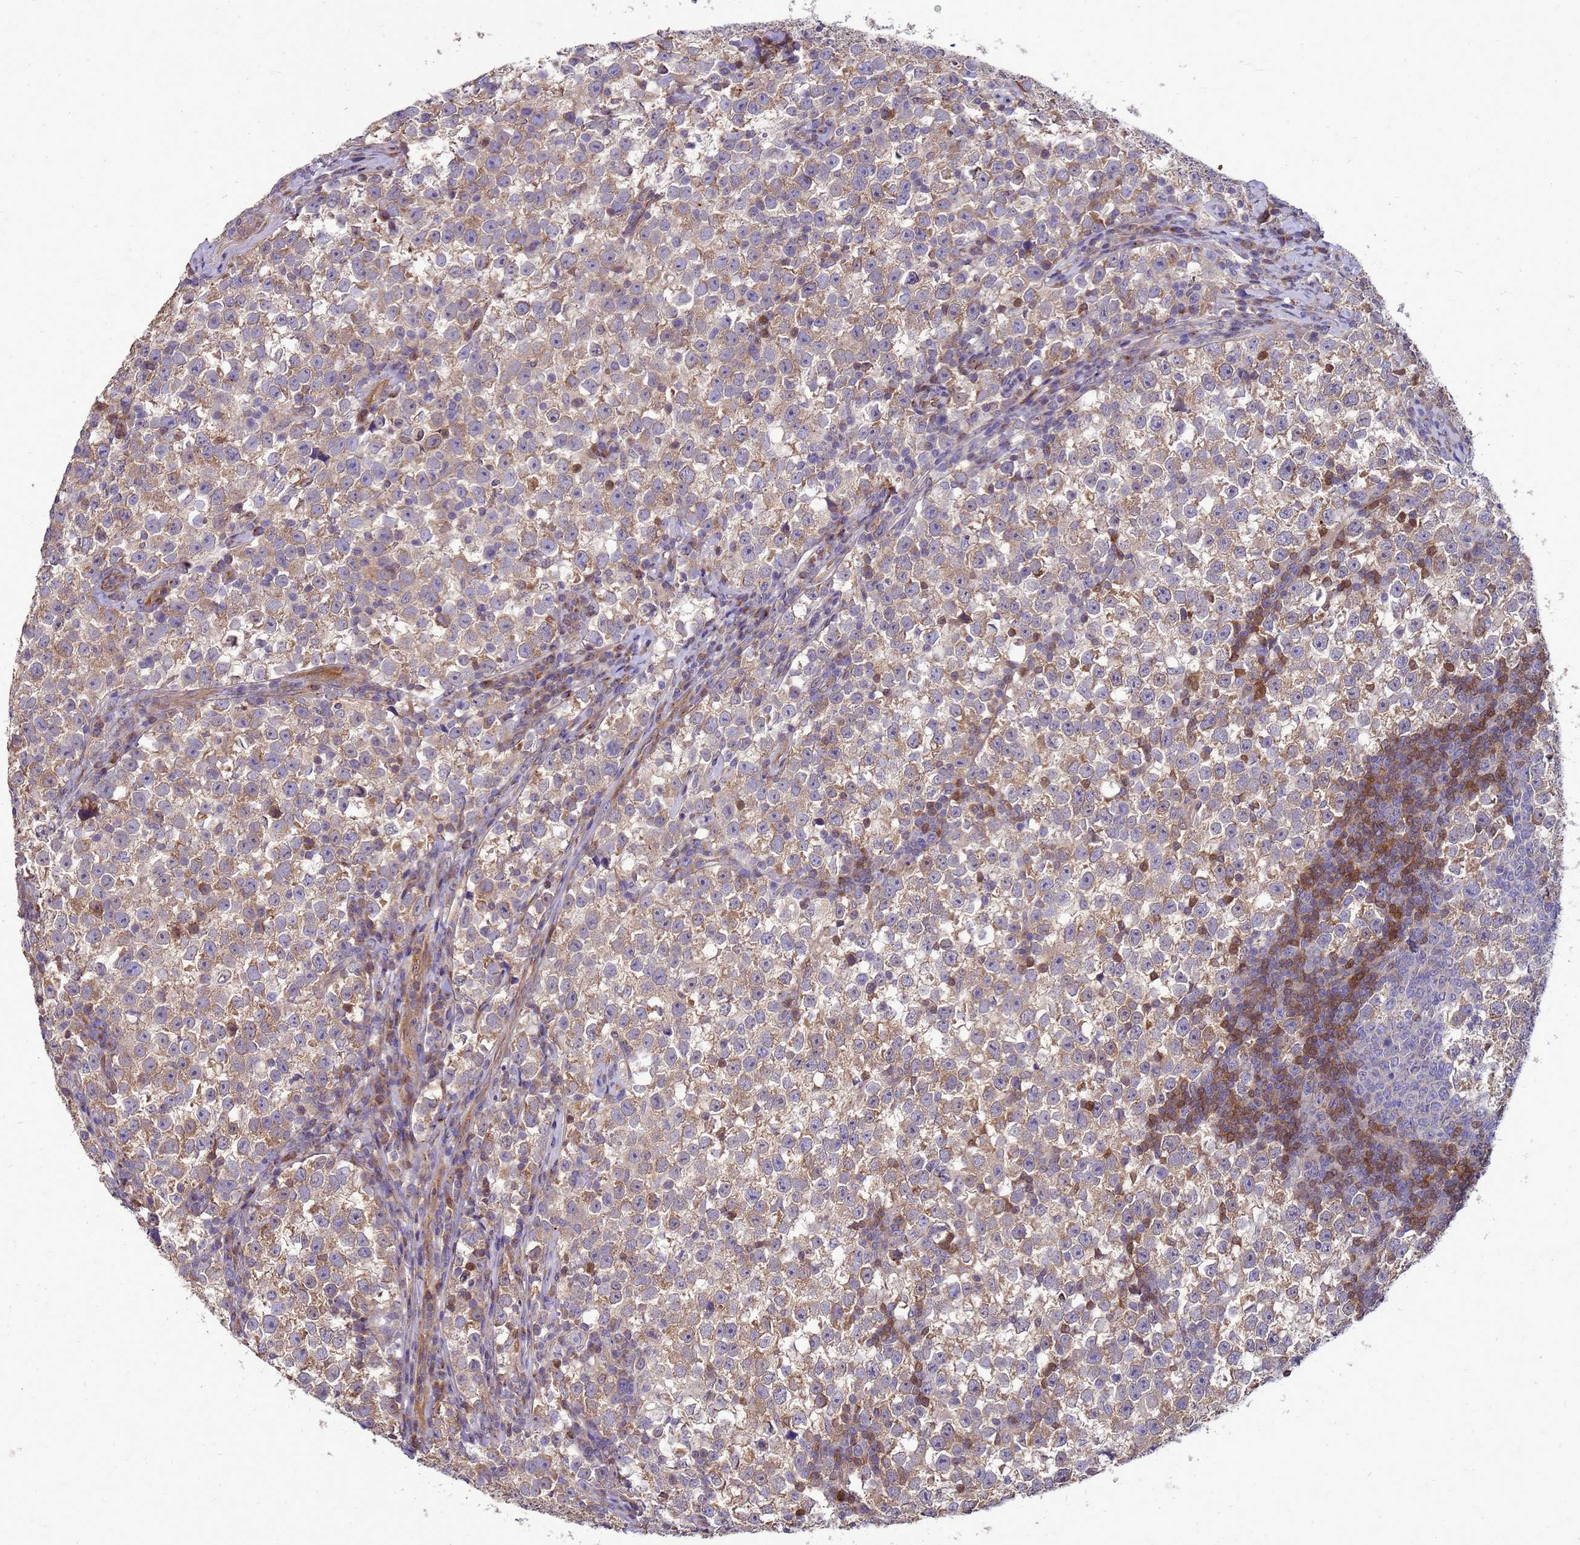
{"staining": {"intensity": "weak", "quantity": "25%-75%", "location": "cytoplasmic/membranous"}, "tissue": "testis cancer", "cell_type": "Tumor cells", "image_type": "cancer", "snomed": [{"axis": "morphology", "description": "Normal tissue, NOS"}, {"axis": "morphology", "description": "Seminoma, NOS"}, {"axis": "topography", "description": "Testis"}], "caption": "Protein expression analysis of testis seminoma exhibits weak cytoplasmic/membranous positivity in approximately 25%-75% of tumor cells. (Brightfield microscopy of DAB IHC at high magnification).", "gene": "EIF4EBP3", "patient": {"sex": "male", "age": 43}}